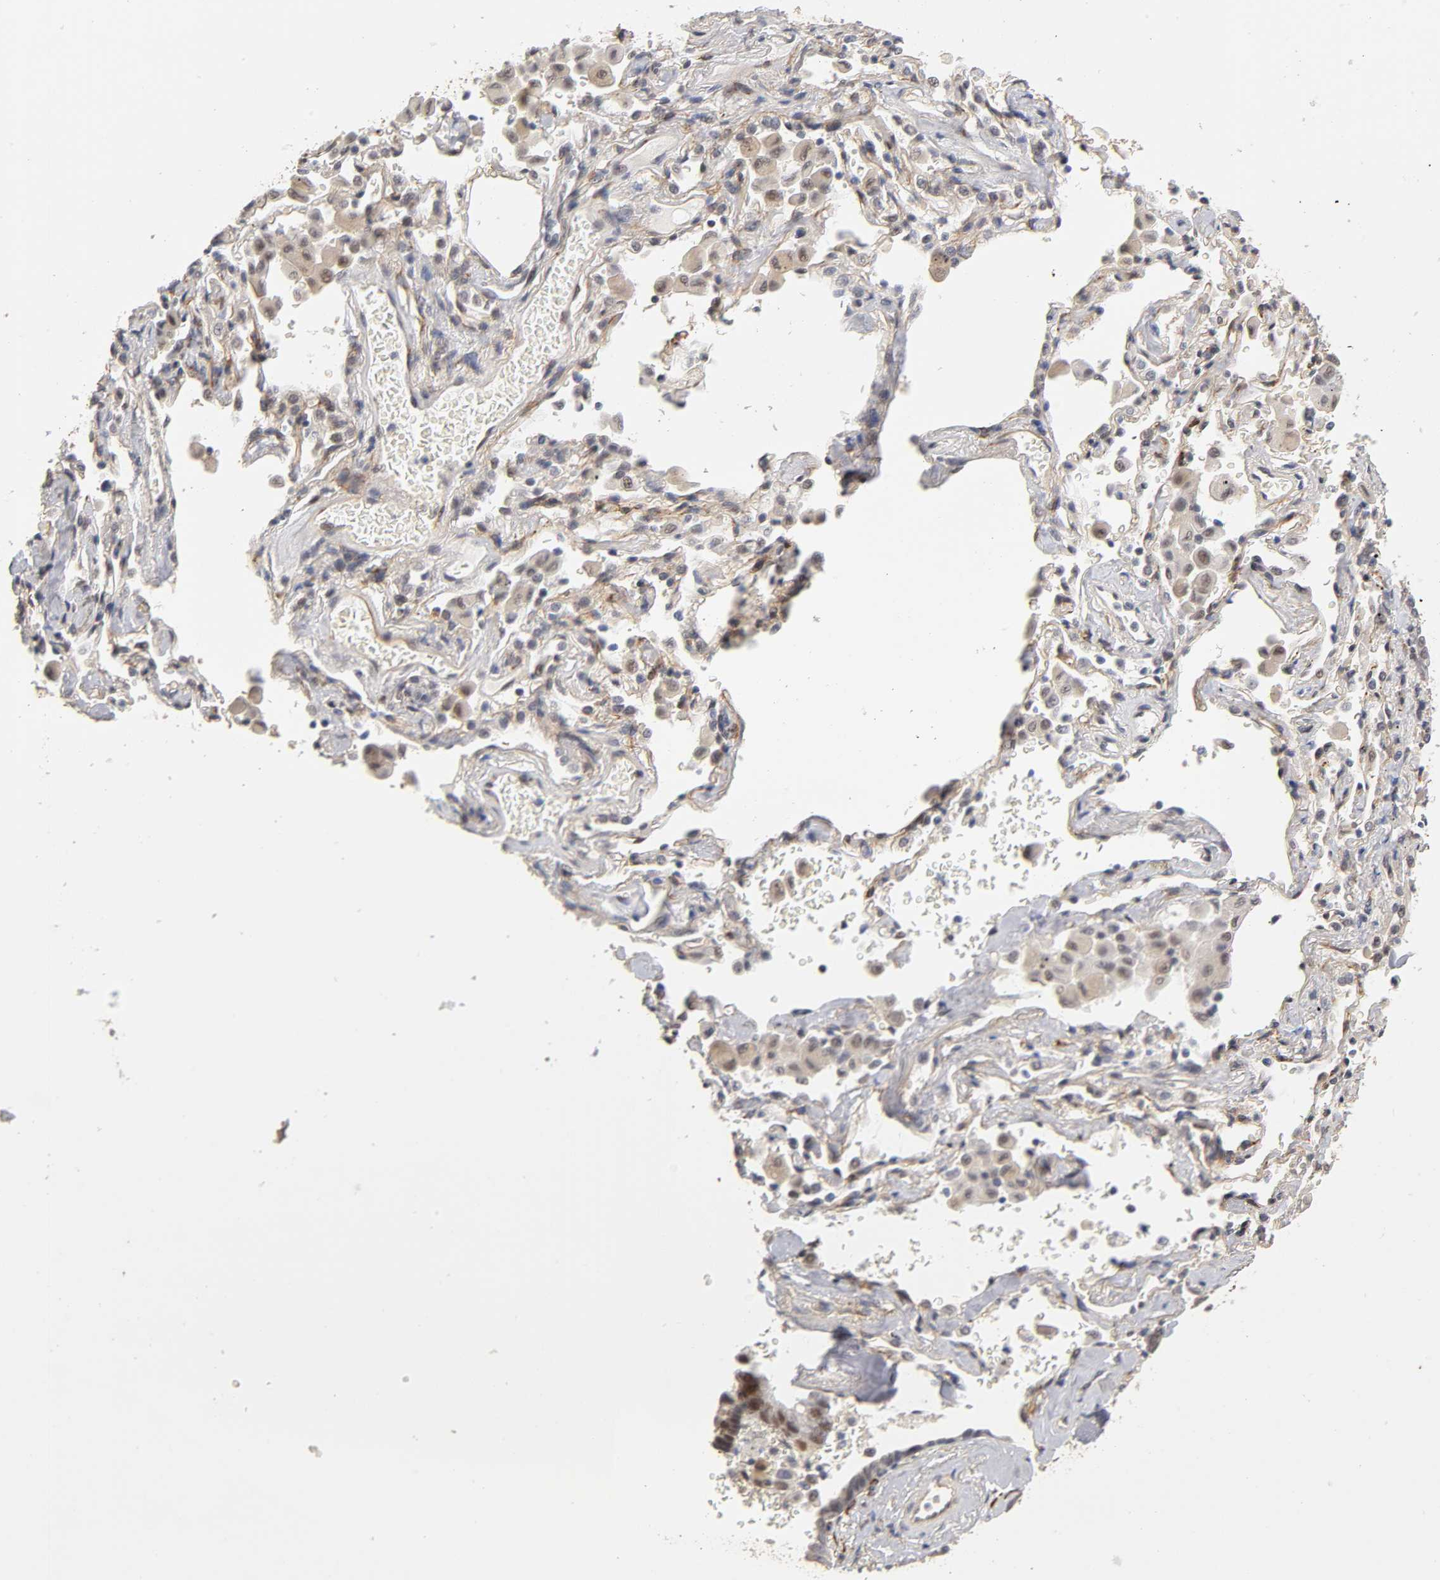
{"staining": {"intensity": "weak", "quantity": "25%-75%", "location": "cytoplasmic/membranous"}, "tissue": "lung cancer", "cell_type": "Tumor cells", "image_type": "cancer", "snomed": [{"axis": "morphology", "description": "Adenocarcinoma, NOS"}, {"axis": "topography", "description": "Lung"}], "caption": "This photomicrograph demonstrates lung cancer stained with IHC to label a protein in brown. The cytoplasmic/membranous of tumor cells show weak positivity for the protein. Nuclei are counter-stained blue.", "gene": "LAMB1", "patient": {"sex": "female", "age": 64}}